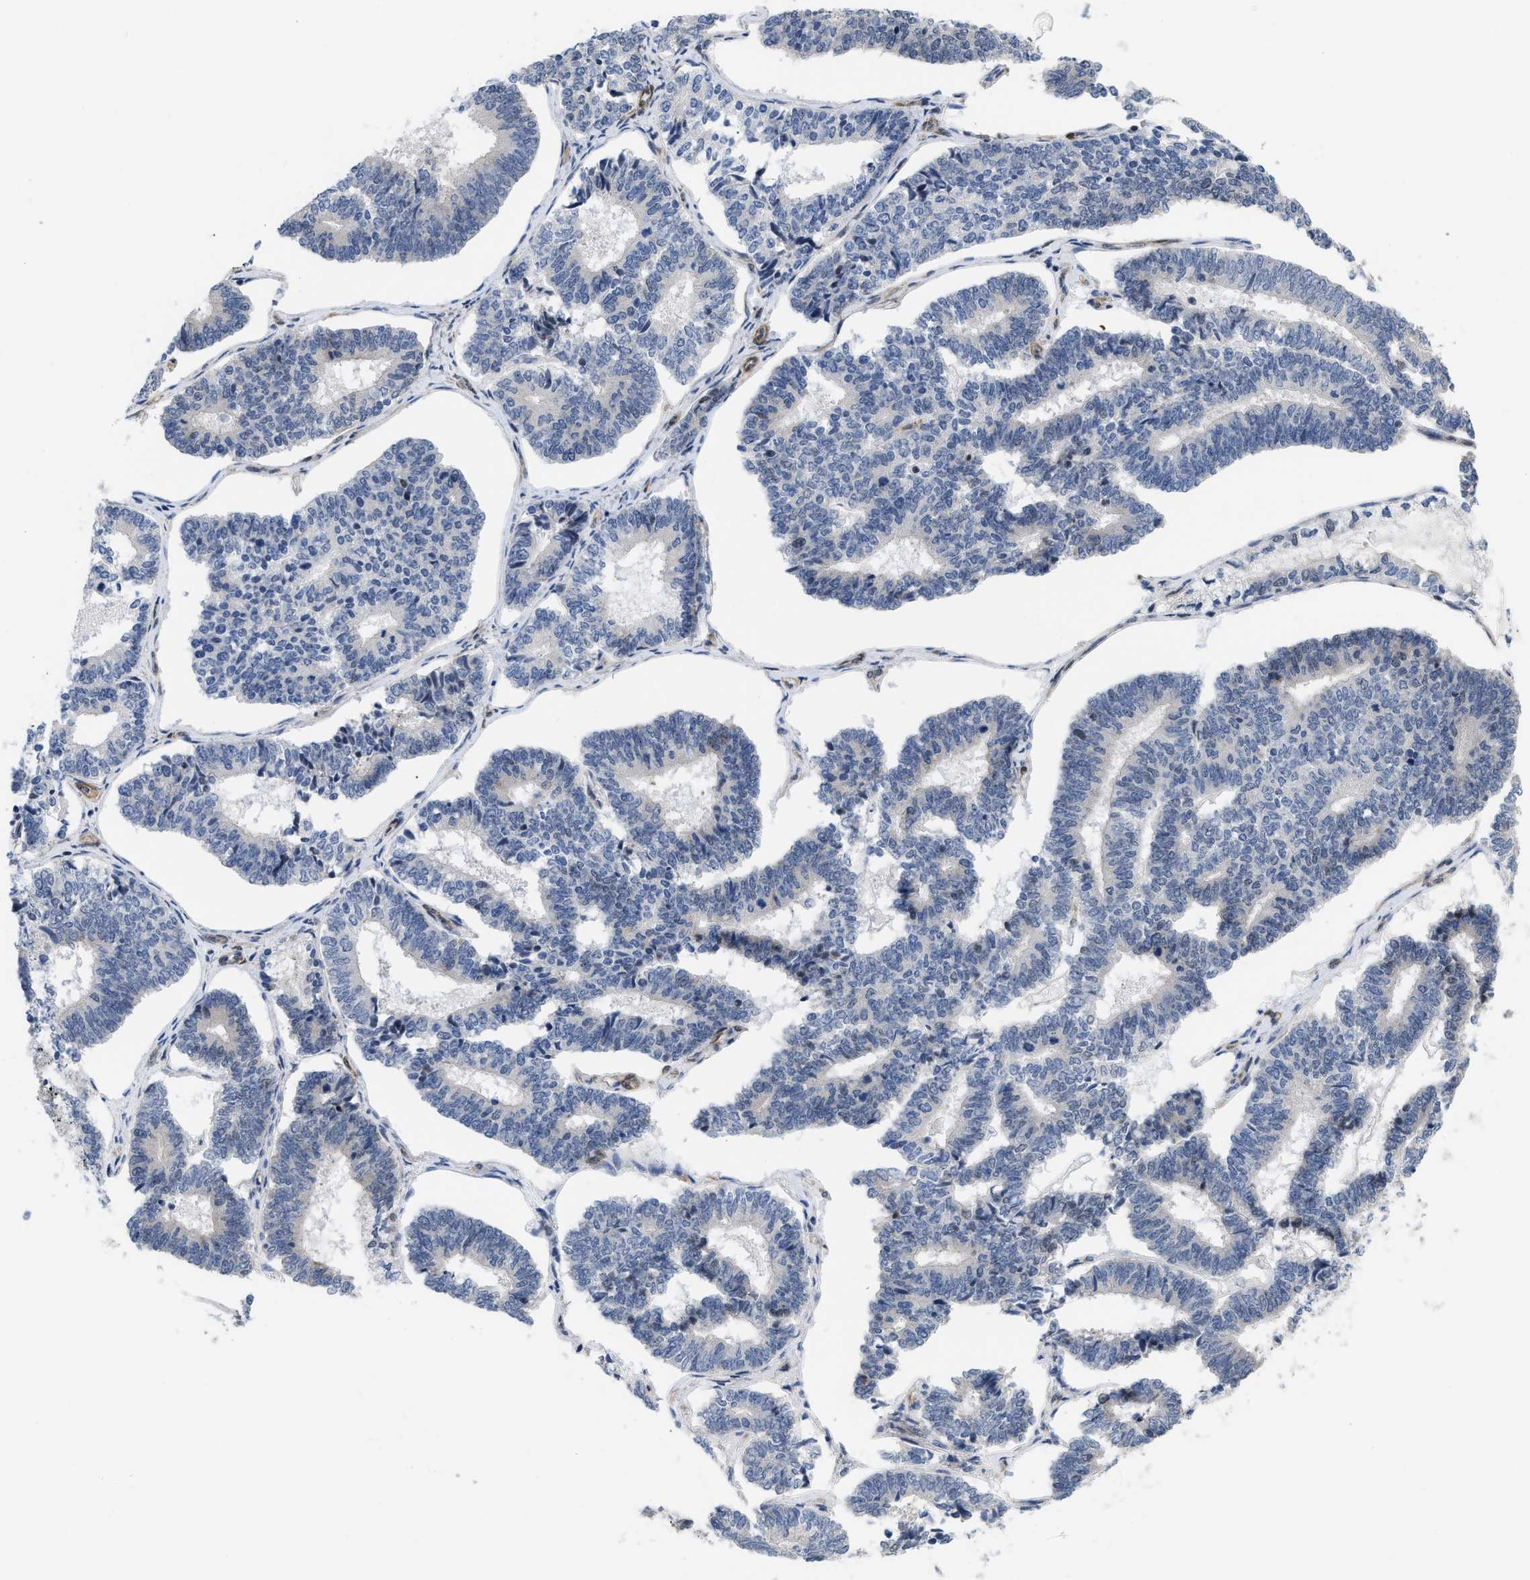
{"staining": {"intensity": "negative", "quantity": "none", "location": "none"}, "tissue": "endometrial cancer", "cell_type": "Tumor cells", "image_type": "cancer", "snomed": [{"axis": "morphology", "description": "Adenocarcinoma, NOS"}, {"axis": "topography", "description": "Endometrium"}], "caption": "Micrograph shows no significant protein expression in tumor cells of endometrial adenocarcinoma.", "gene": "GPRASP2", "patient": {"sex": "female", "age": 70}}